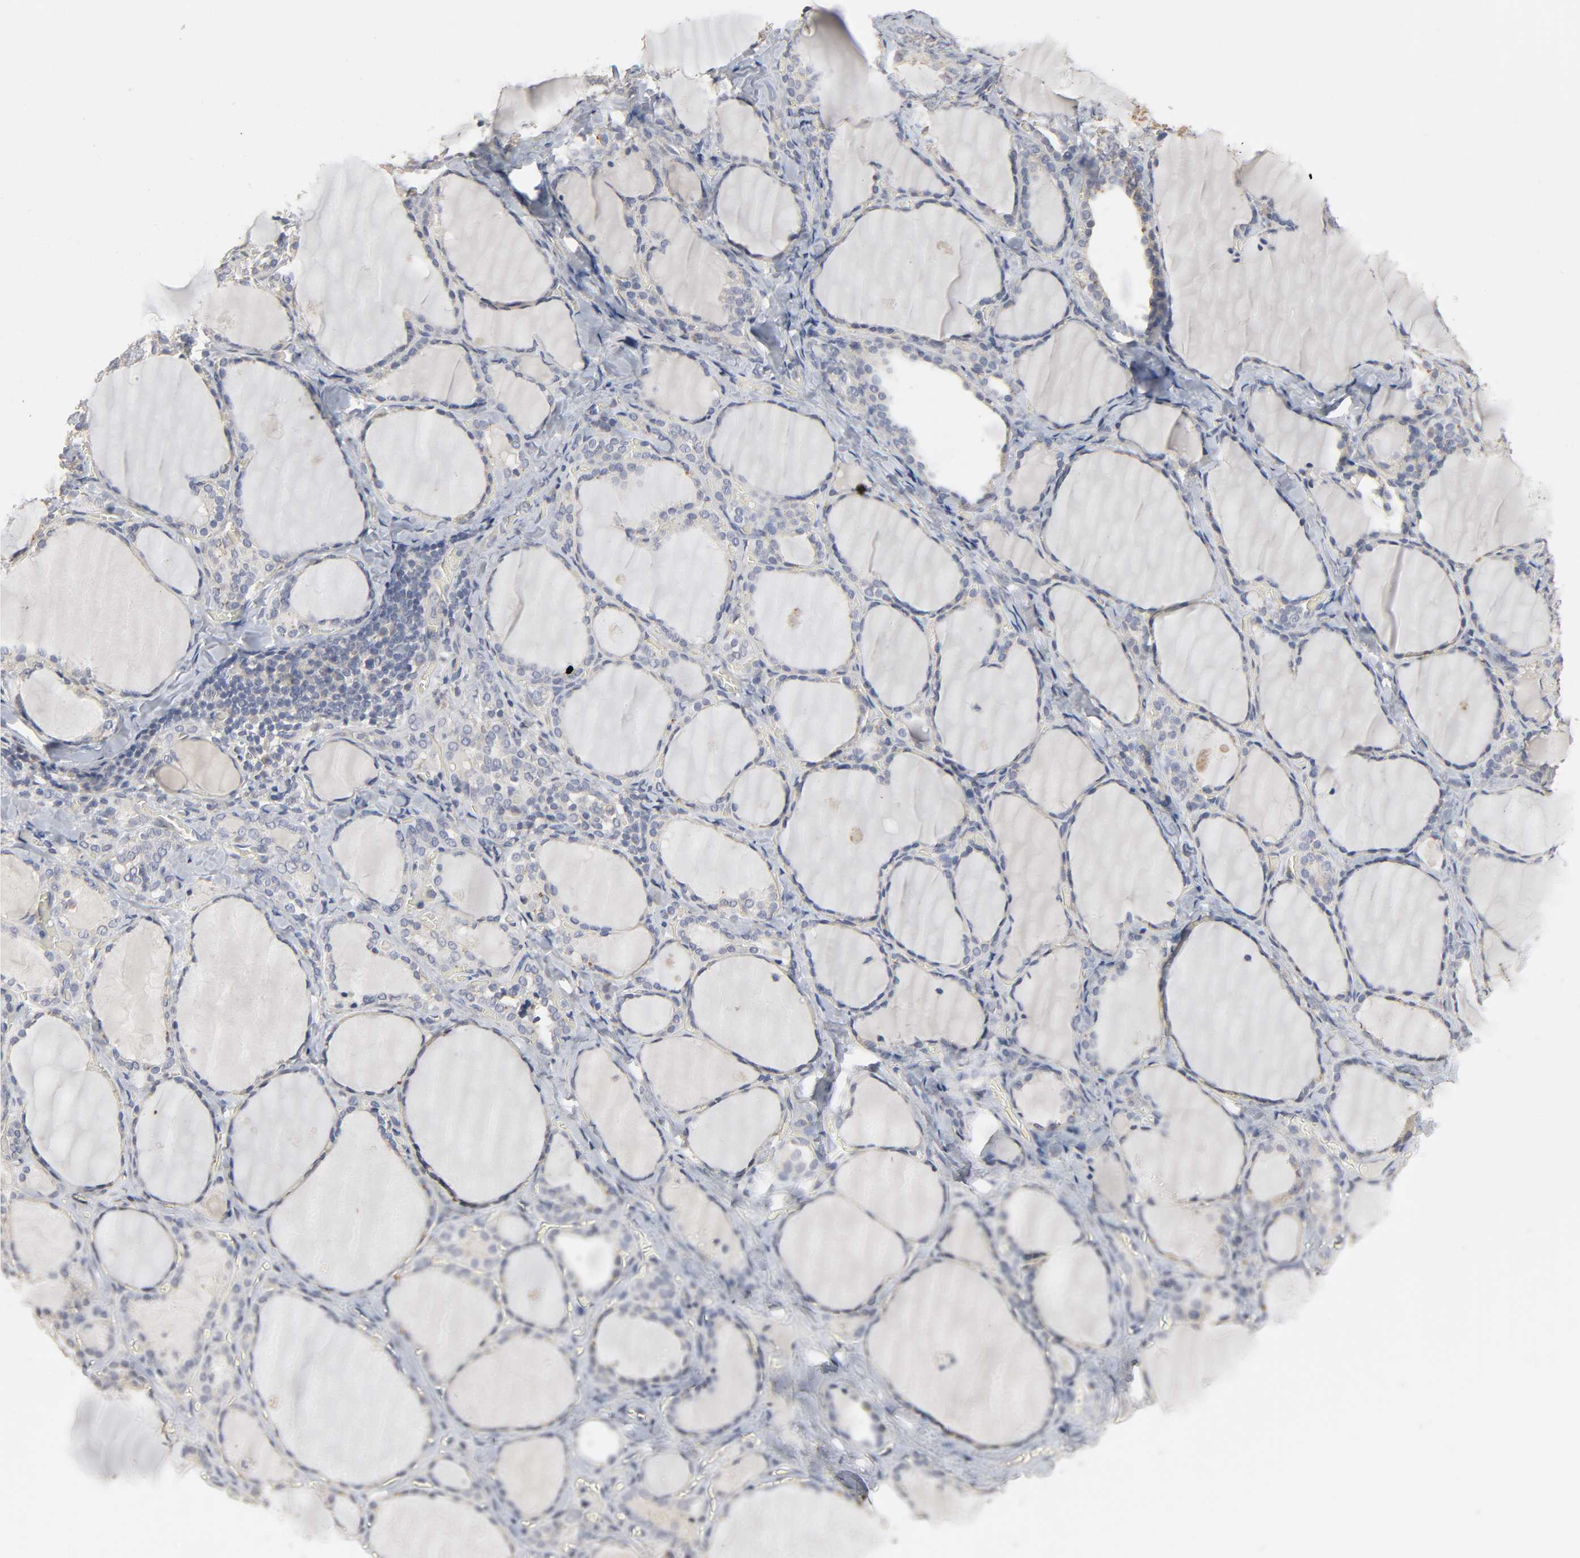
{"staining": {"intensity": "weak", "quantity": "<25%", "location": "cytoplasmic/membranous"}, "tissue": "thyroid gland", "cell_type": "Glandular cells", "image_type": "normal", "snomed": [{"axis": "morphology", "description": "Normal tissue, NOS"}, {"axis": "morphology", "description": "Papillary adenocarcinoma, NOS"}, {"axis": "topography", "description": "Thyroid gland"}], "caption": "A micrograph of thyroid gland stained for a protein exhibits no brown staining in glandular cells. The staining is performed using DAB brown chromogen with nuclei counter-stained in using hematoxylin.", "gene": "SLC10A2", "patient": {"sex": "female", "age": 30}}